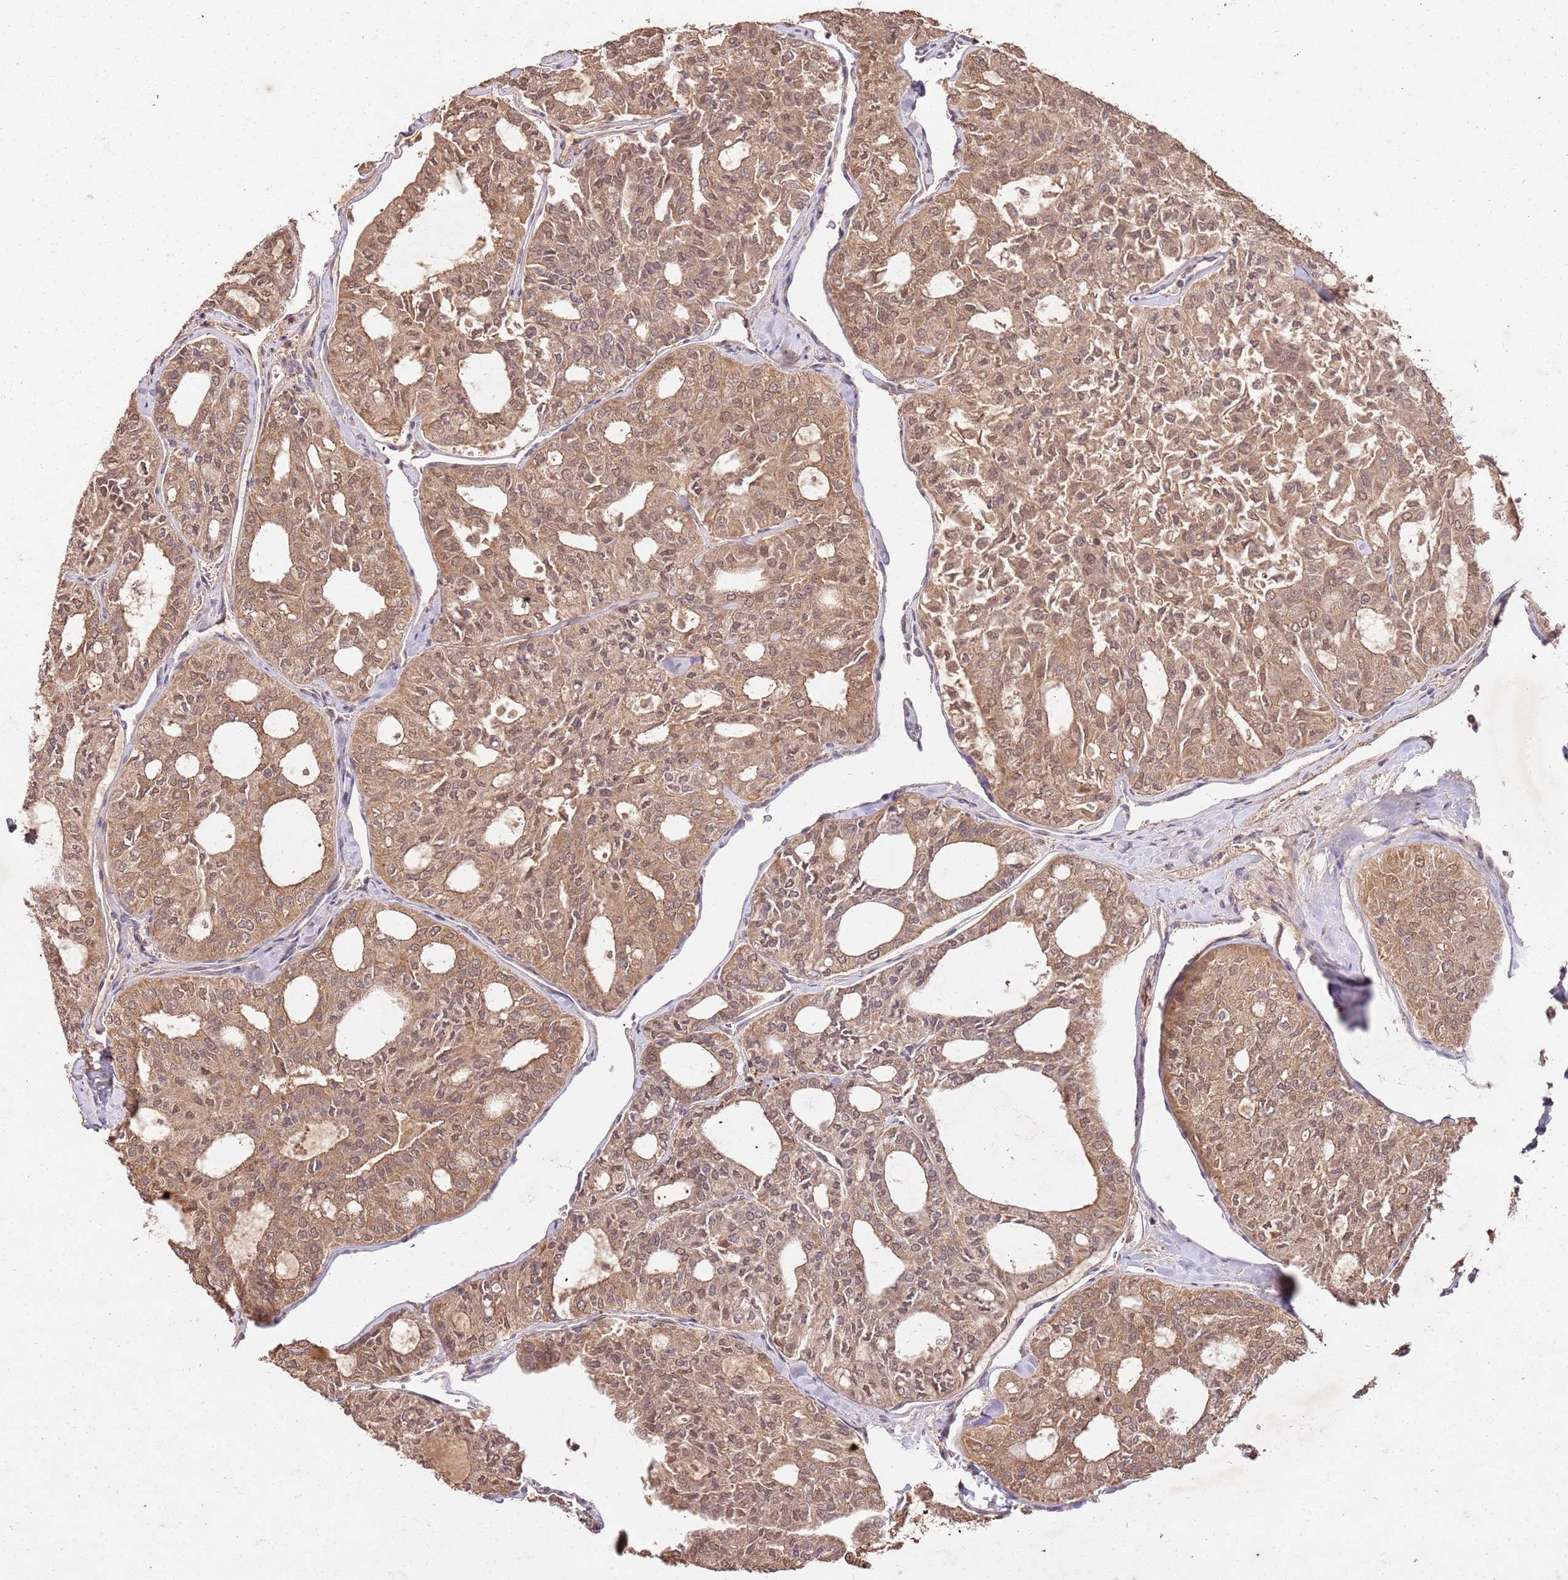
{"staining": {"intensity": "moderate", "quantity": ">75%", "location": "cytoplasmic/membranous,nuclear"}, "tissue": "thyroid cancer", "cell_type": "Tumor cells", "image_type": "cancer", "snomed": [{"axis": "morphology", "description": "Follicular adenoma carcinoma, NOS"}, {"axis": "topography", "description": "Thyroid gland"}], "caption": "Immunohistochemistry of human thyroid cancer (follicular adenoma carcinoma) demonstrates medium levels of moderate cytoplasmic/membranous and nuclear positivity in about >75% of tumor cells.", "gene": "UBE3A", "patient": {"sex": "male", "age": 75}}